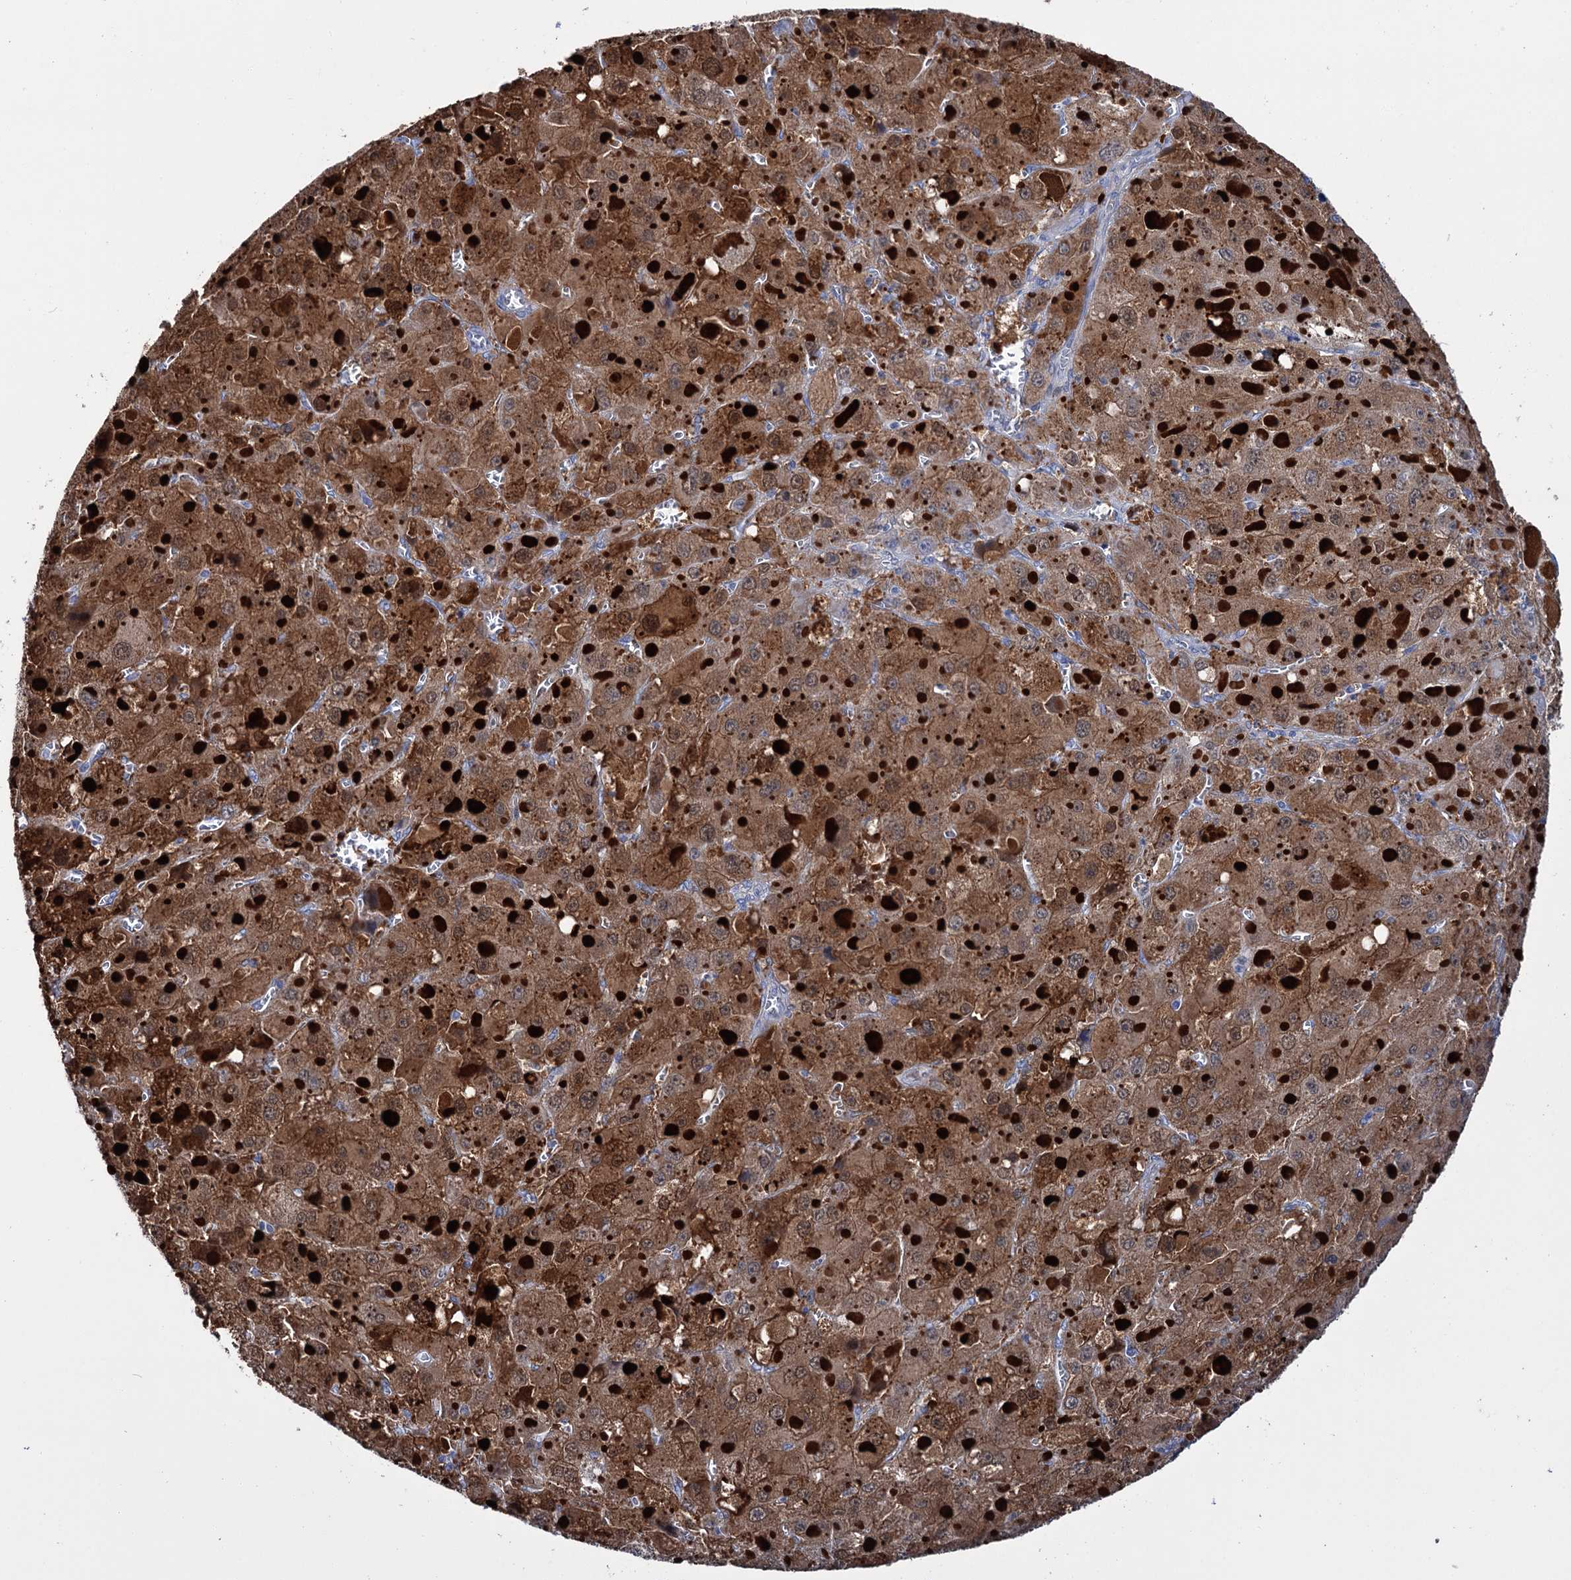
{"staining": {"intensity": "strong", "quantity": ">75%", "location": "cytoplasmic/membranous"}, "tissue": "liver cancer", "cell_type": "Tumor cells", "image_type": "cancer", "snomed": [{"axis": "morphology", "description": "Carcinoma, Hepatocellular, NOS"}, {"axis": "topography", "description": "Liver"}], "caption": "A photomicrograph of human liver cancer stained for a protein exhibits strong cytoplasmic/membranous brown staining in tumor cells.", "gene": "LYZL4", "patient": {"sex": "female", "age": 73}}